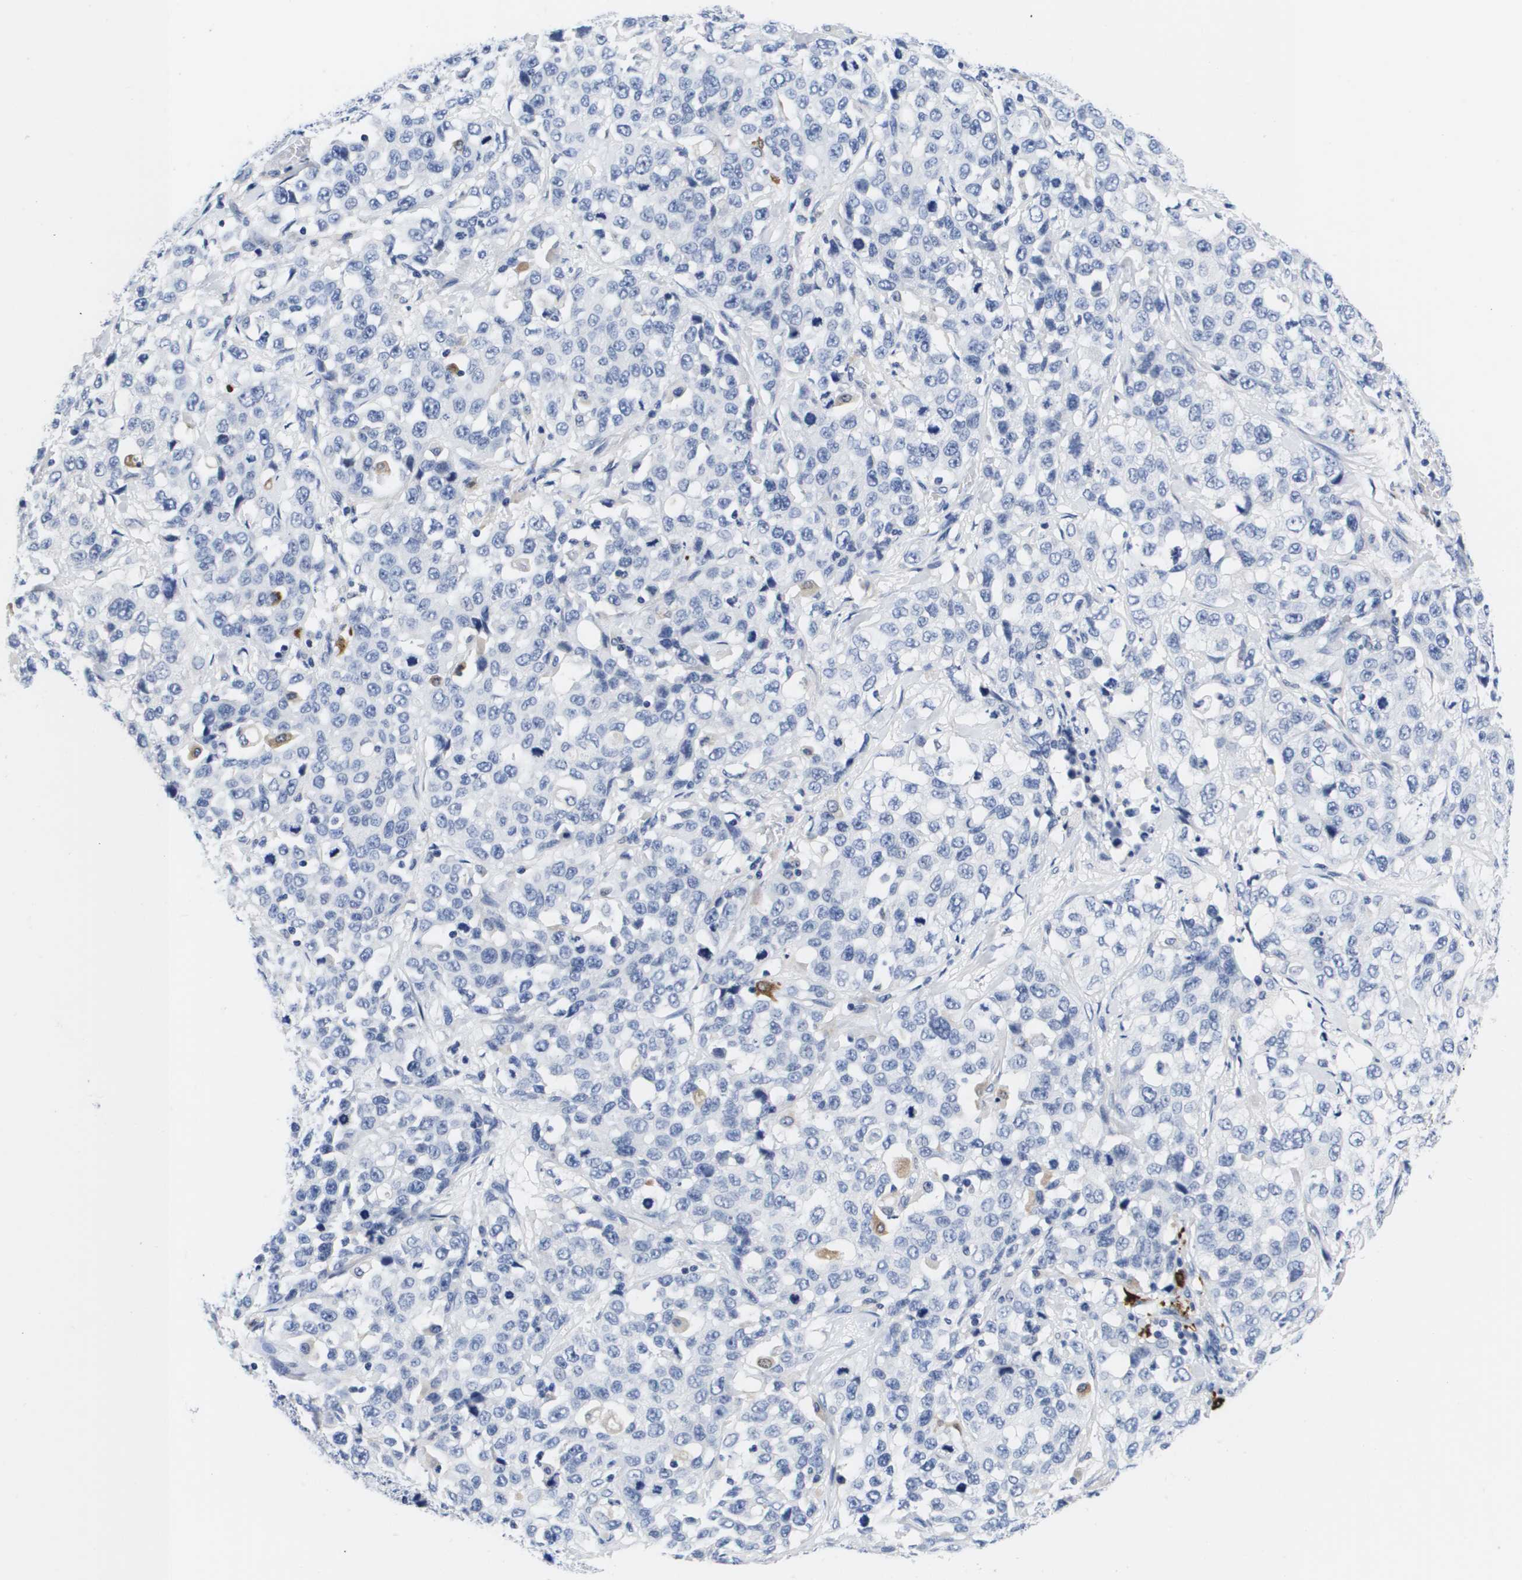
{"staining": {"intensity": "negative", "quantity": "none", "location": "none"}, "tissue": "stomach cancer", "cell_type": "Tumor cells", "image_type": "cancer", "snomed": [{"axis": "morphology", "description": "Normal tissue, NOS"}, {"axis": "morphology", "description": "Adenocarcinoma, NOS"}, {"axis": "topography", "description": "Stomach"}], "caption": "Immunohistochemistry (IHC) of stomach cancer shows no staining in tumor cells.", "gene": "HMOX1", "patient": {"sex": "male", "age": 48}}